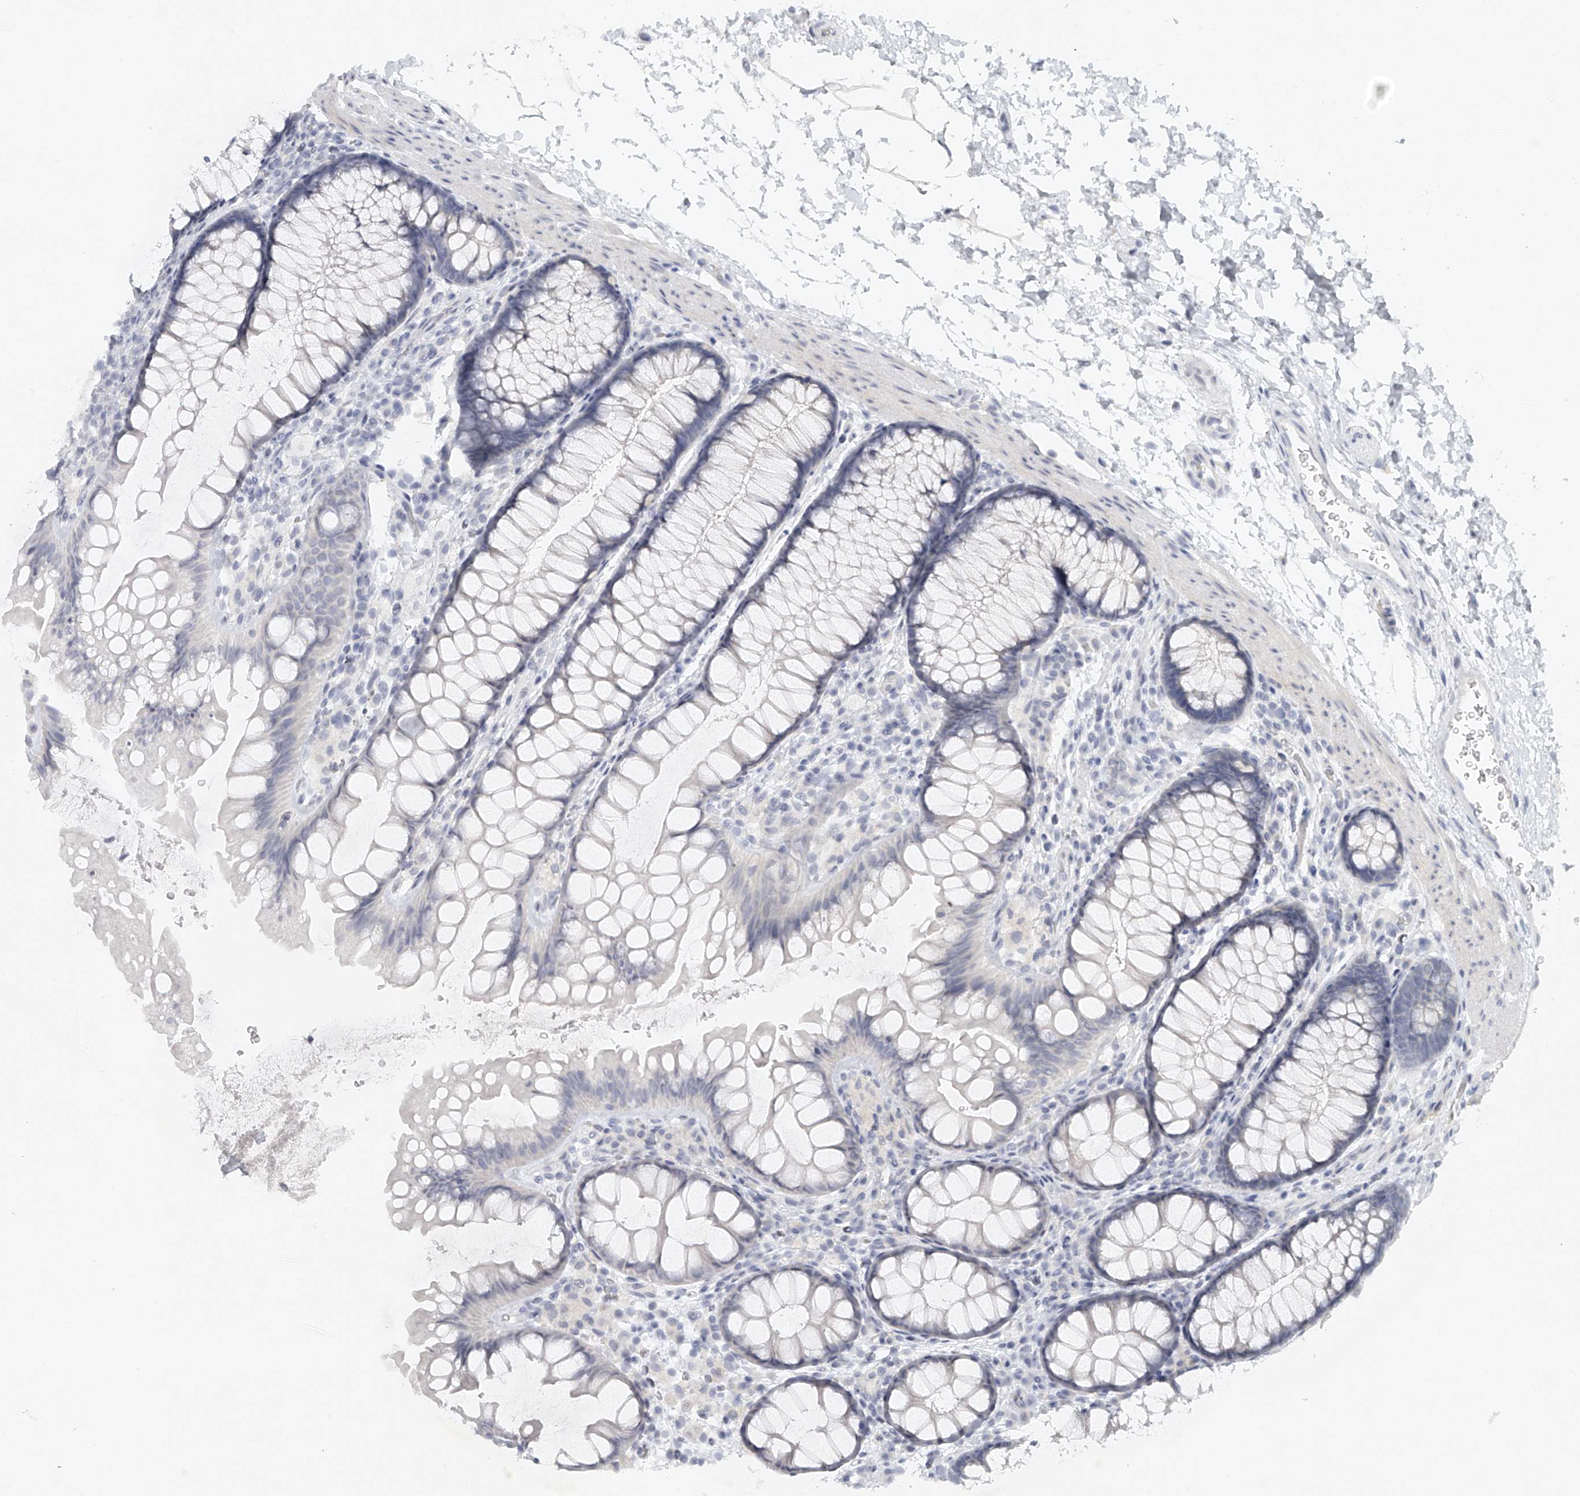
{"staining": {"intensity": "negative", "quantity": "none", "location": "none"}, "tissue": "colon", "cell_type": "Endothelial cells", "image_type": "normal", "snomed": [{"axis": "morphology", "description": "Normal tissue, NOS"}, {"axis": "topography", "description": "Colon"}], "caption": "An image of colon stained for a protein displays no brown staining in endothelial cells.", "gene": "FAT2", "patient": {"sex": "female", "age": 62}}